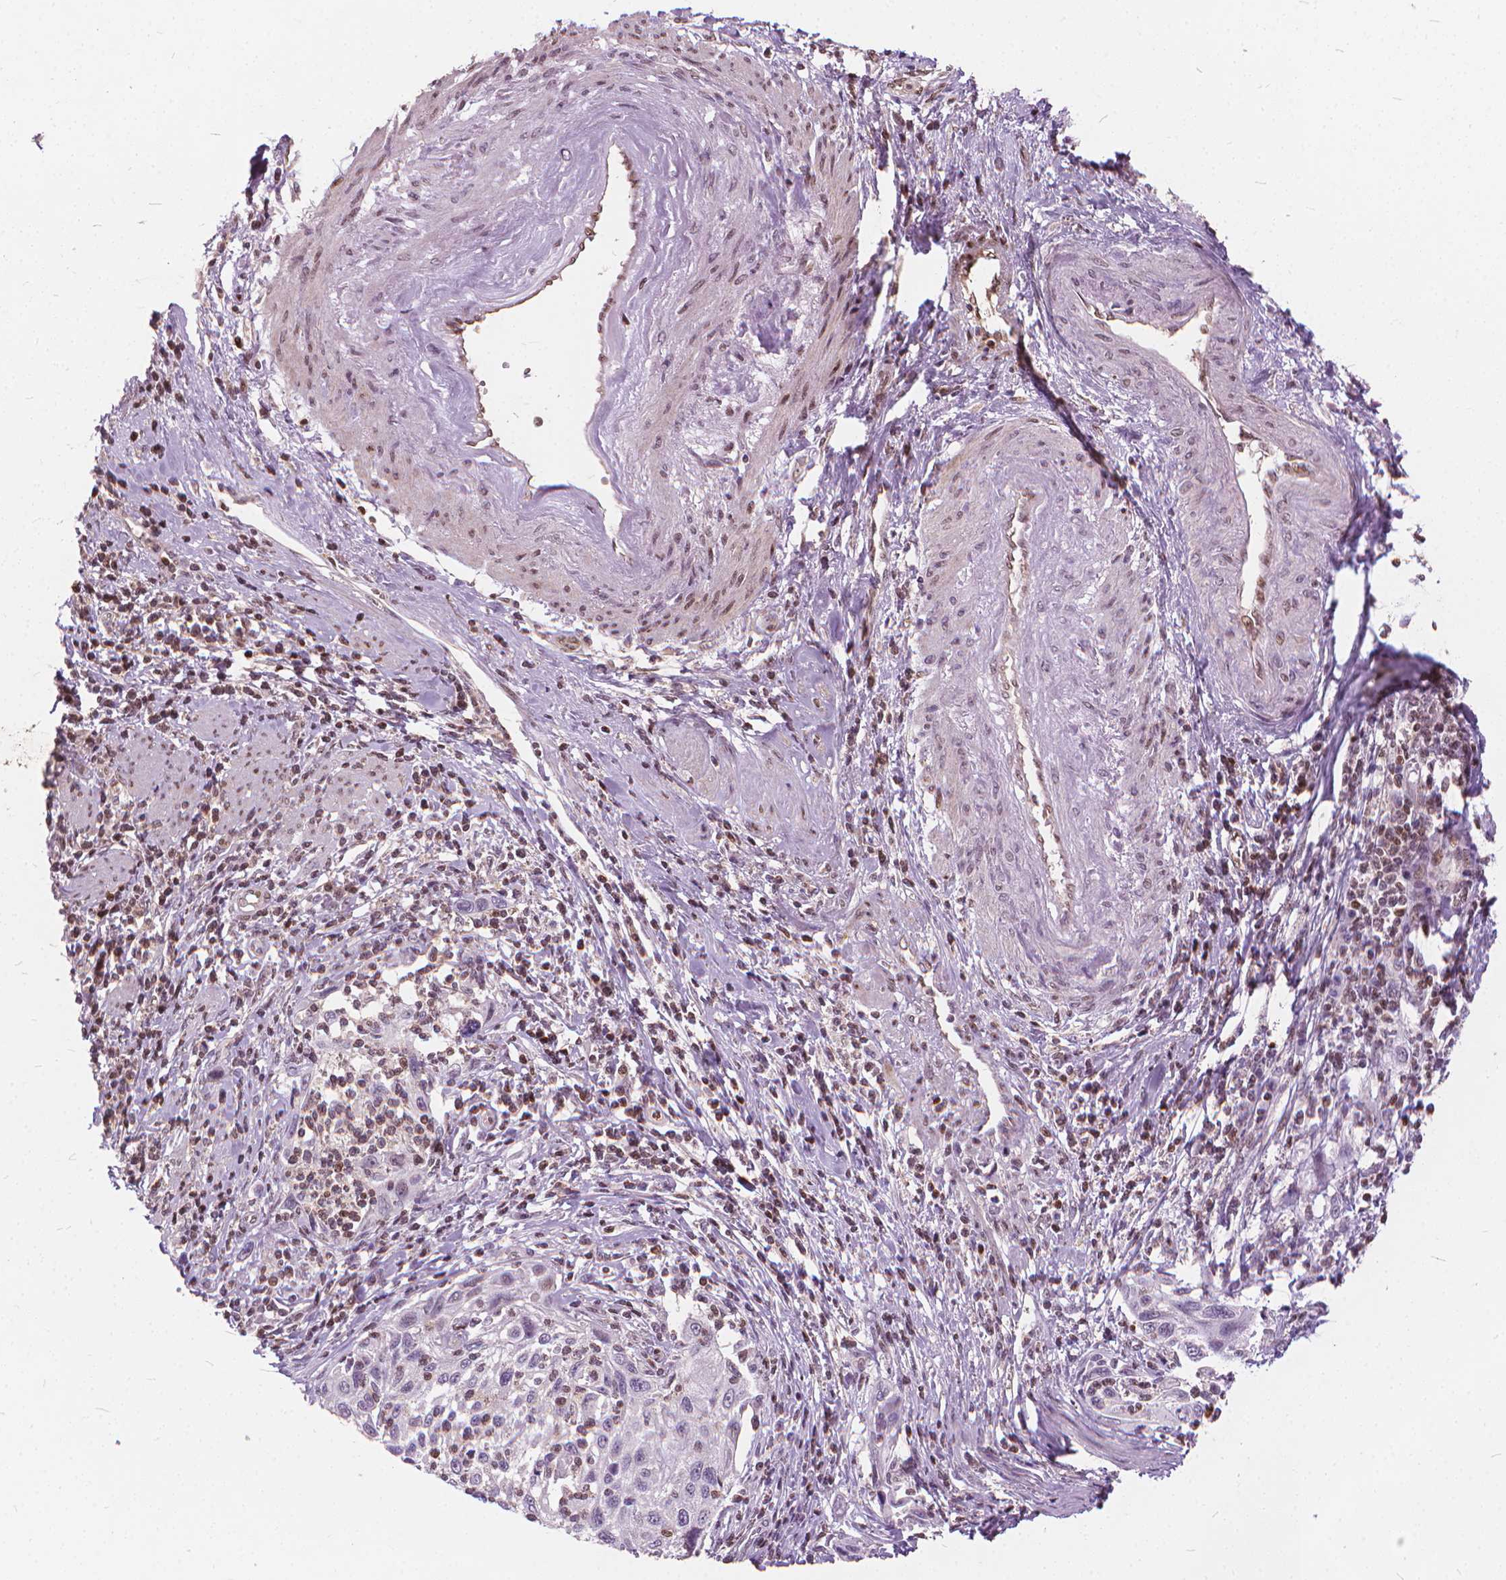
{"staining": {"intensity": "negative", "quantity": "none", "location": "none"}, "tissue": "cervical cancer", "cell_type": "Tumor cells", "image_type": "cancer", "snomed": [{"axis": "morphology", "description": "Squamous cell carcinoma, NOS"}, {"axis": "topography", "description": "Cervix"}], "caption": "This is an IHC micrograph of human squamous cell carcinoma (cervical). There is no expression in tumor cells.", "gene": "STAT5B", "patient": {"sex": "female", "age": 70}}